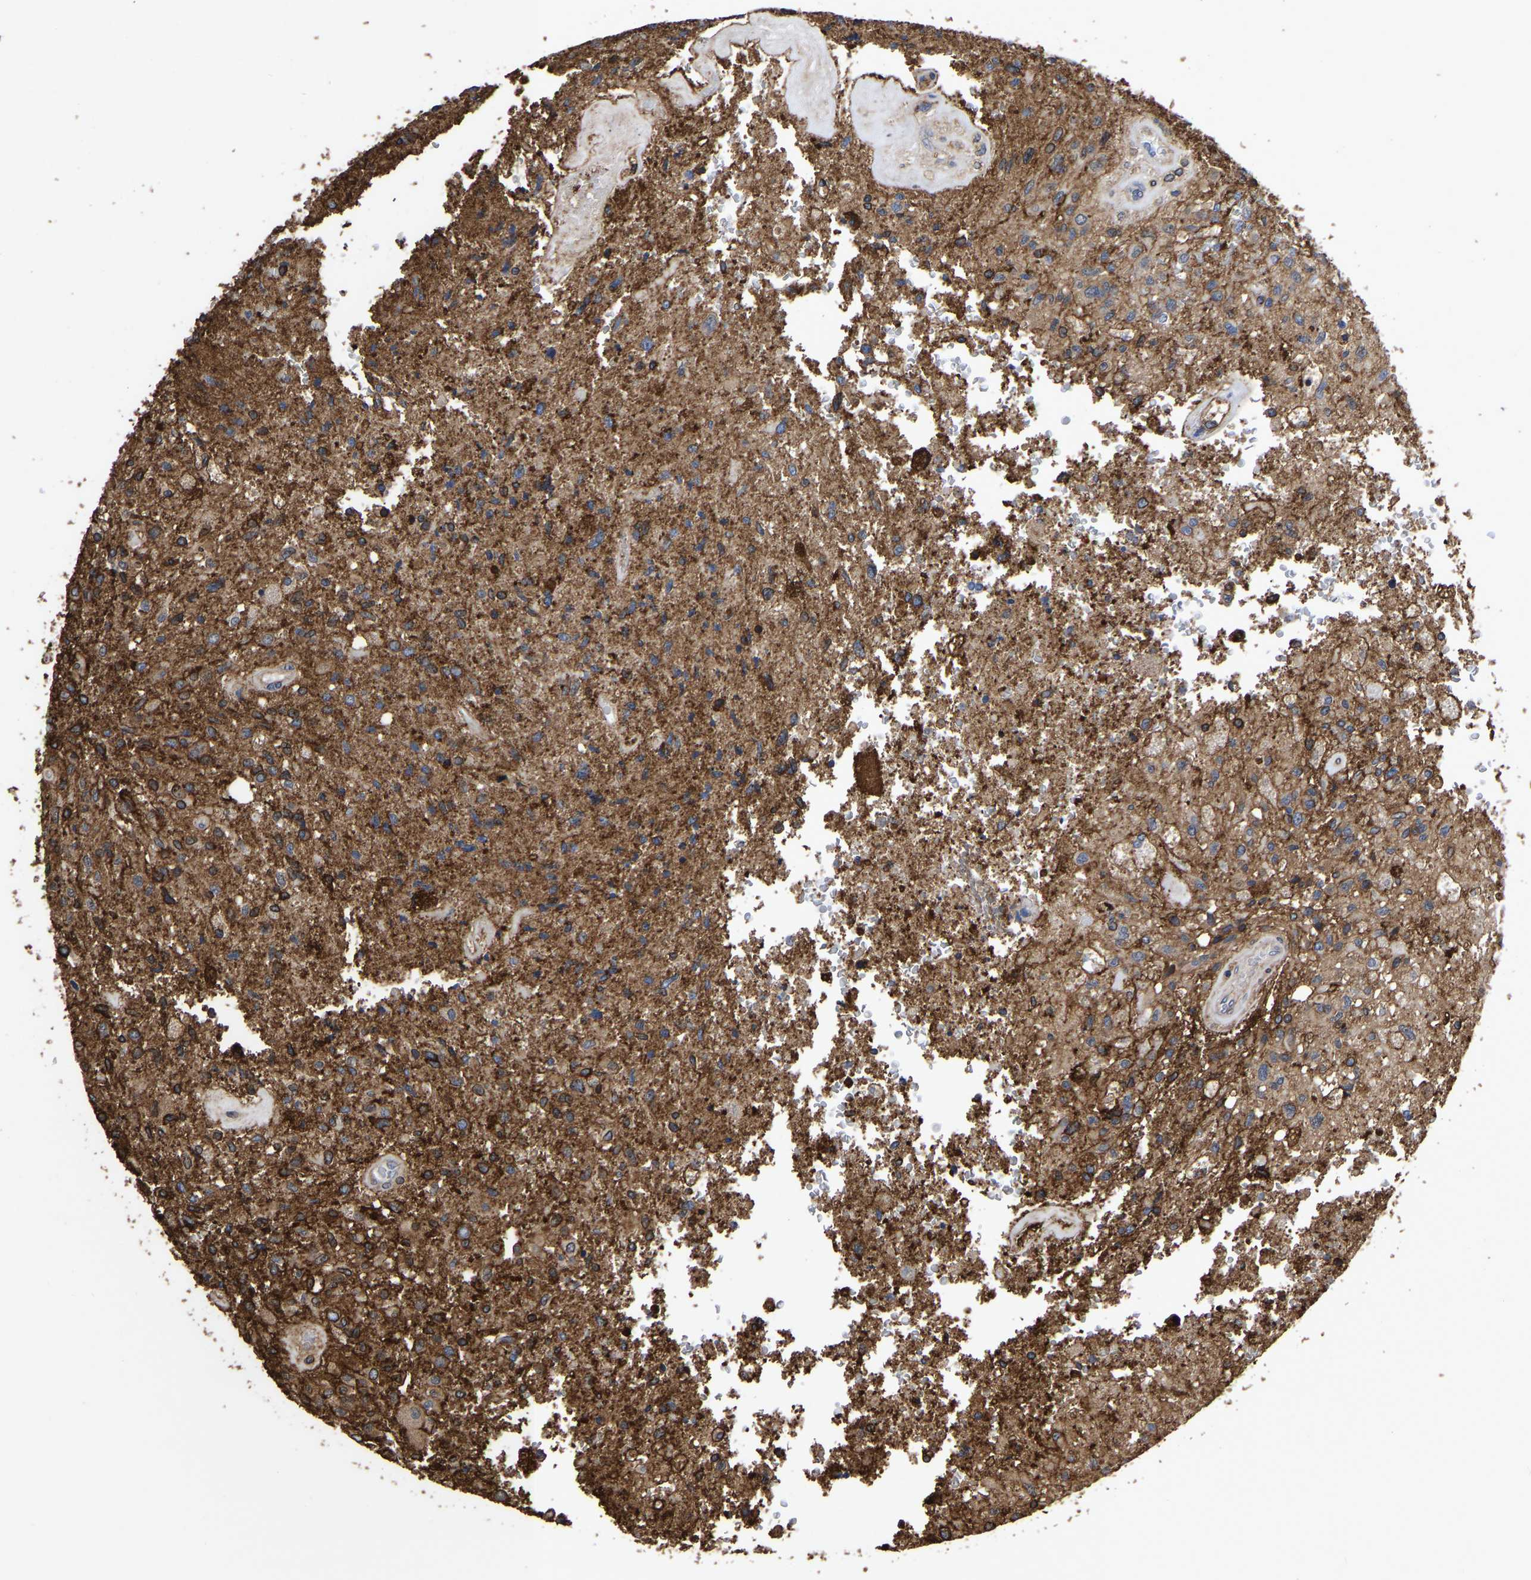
{"staining": {"intensity": "strong", "quantity": "25%-75%", "location": "cytoplasmic/membranous,nuclear"}, "tissue": "glioma", "cell_type": "Tumor cells", "image_type": "cancer", "snomed": [{"axis": "morphology", "description": "Normal tissue, NOS"}, {"axis": "morphology", "description": "Glioma, malignant, High grade"}, {"axis": "topography", "description": "Cerebral cortex"}], "caption": "Tumor cells show high levels of strong cytoplasmic/membranous and nuclear expression in about 25%-75% of cells in malignant high-grade glioma.", "gene": "LIF", "patient": {"sex": "male", "age": 77}}